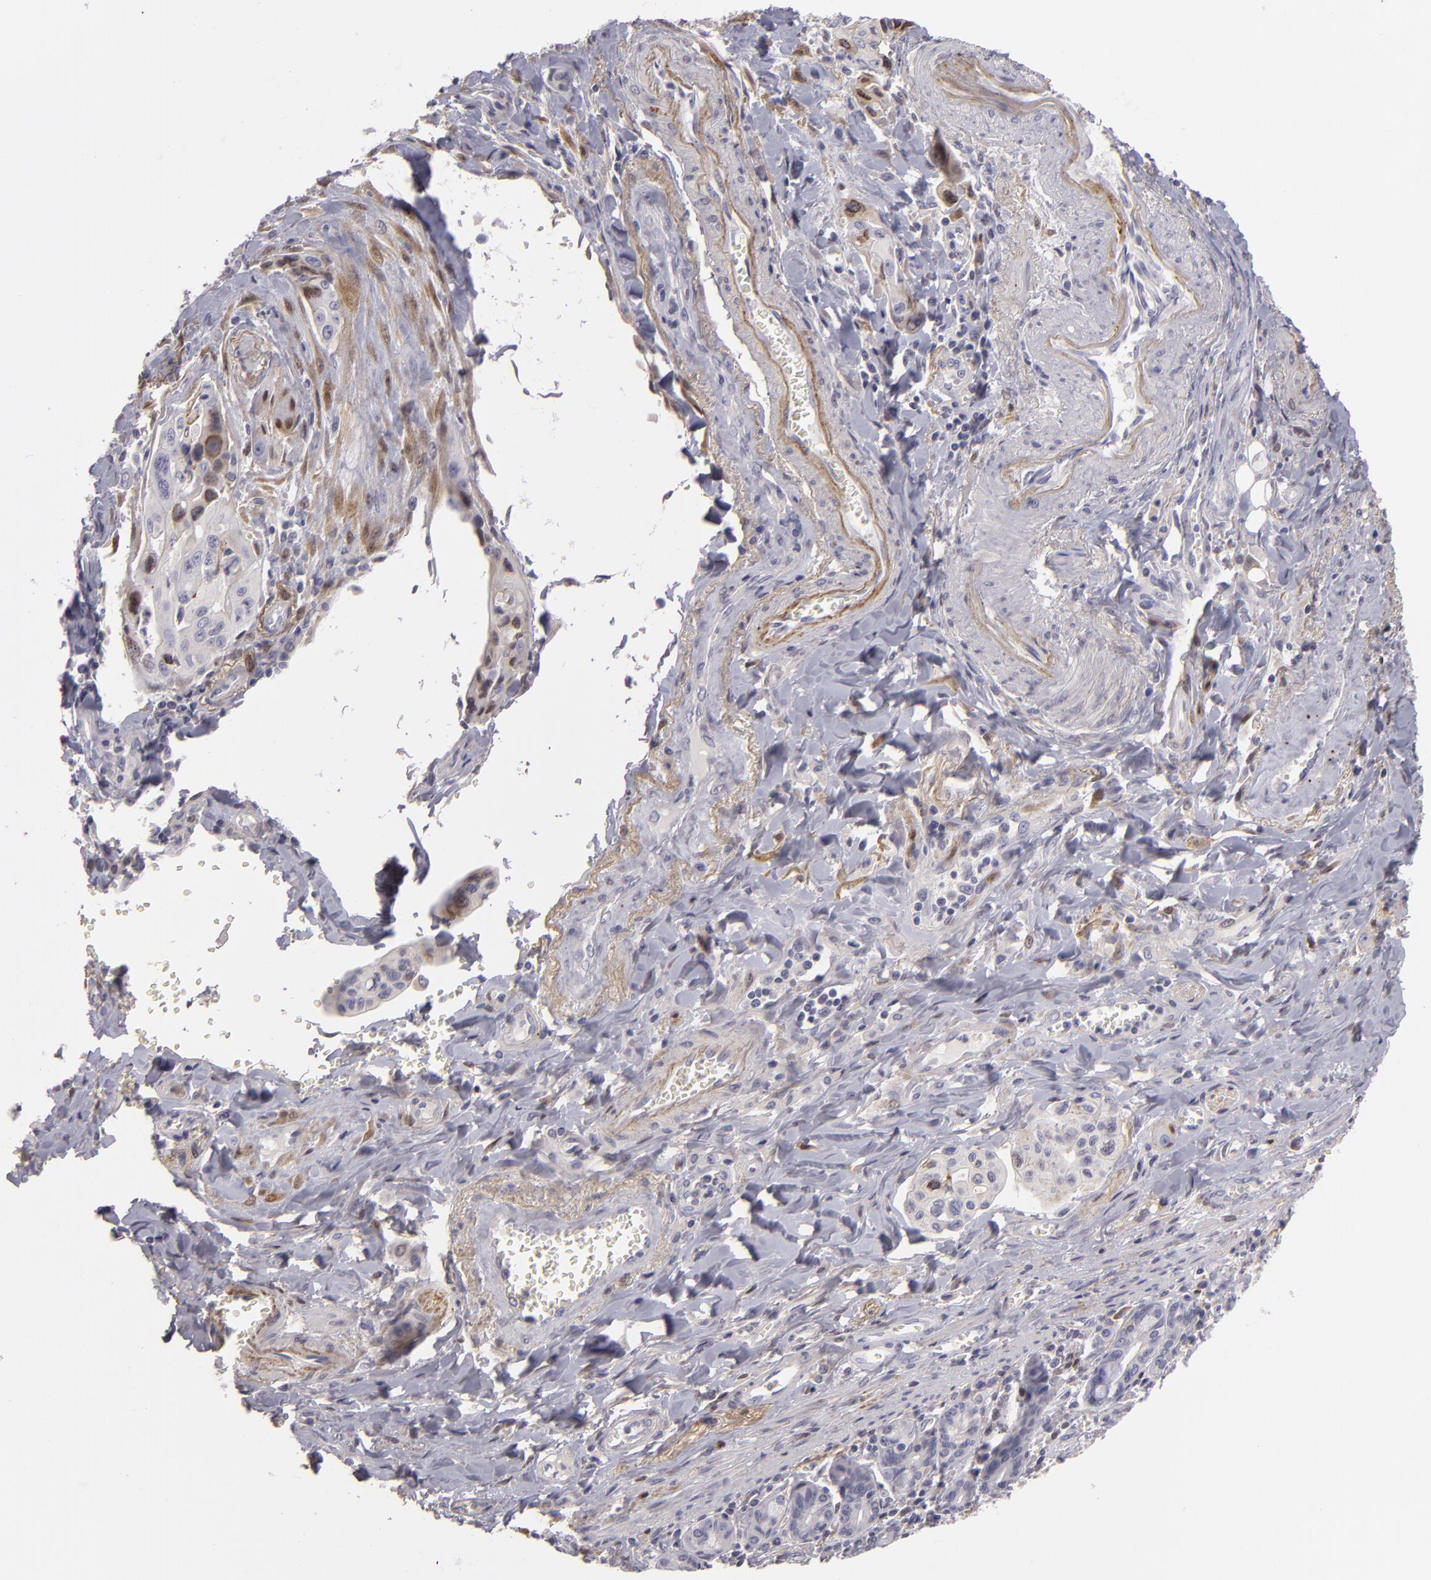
{"staining": {"intensity": "negative", "quantity": "none", "location": "none"}, "tissue": "pancreatic cancer", "cell_type": "Tumor cells", "image_type": "cancer", "snomed": [{"axis": "morphology", "description": "Adenocarcinoma, NOS"}, {"axis": "topography", "description": "Pancreas"}], "caption": "Immunohistochemistry histopathology image of pancreatic cancer (adenocarcinoma) stained for a protein (brown), which reveals no expression in tumor cells.", "gene": "EFS", "patient": {"sex": "male", "age": 77}}